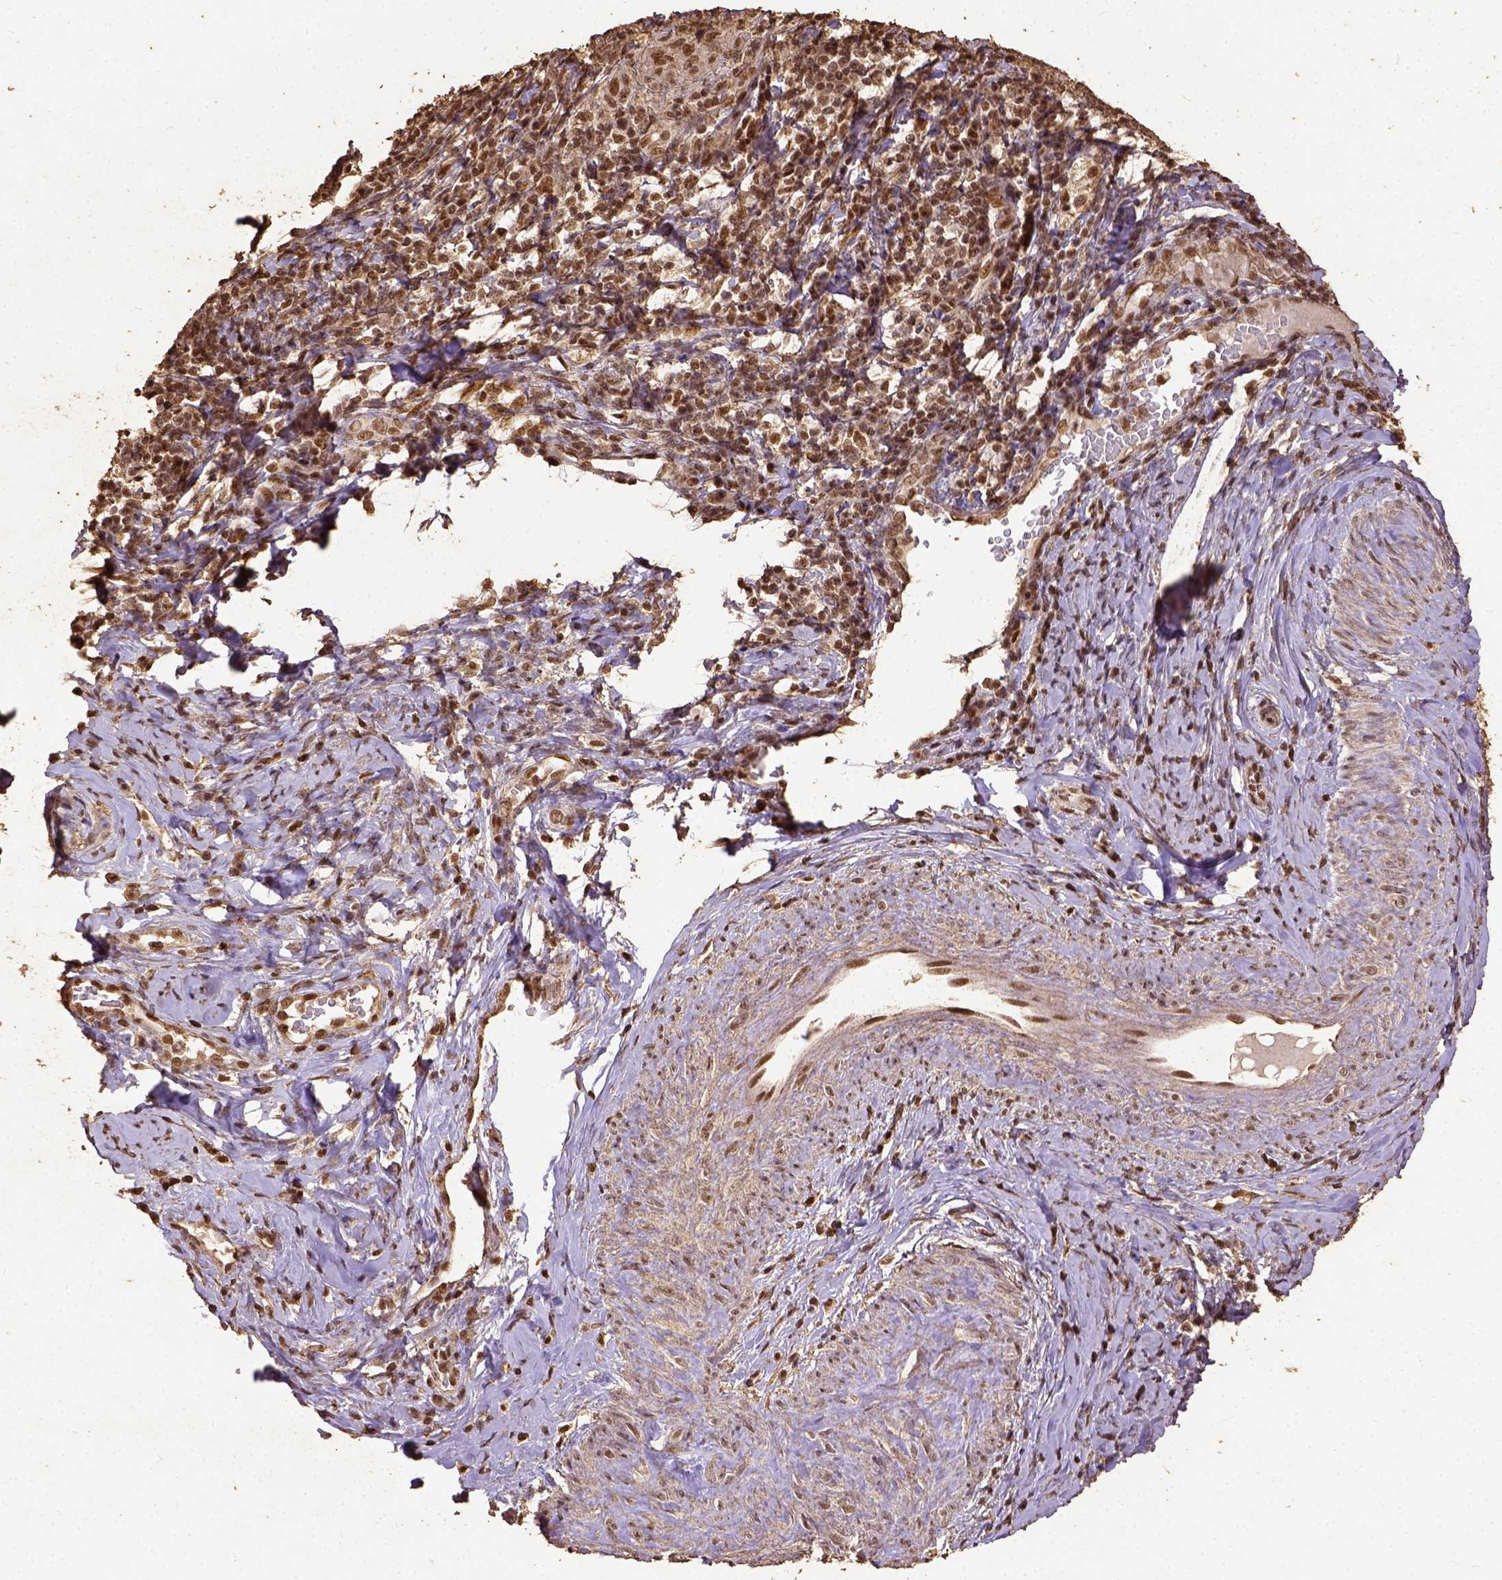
{"staining": {"intensity": "strong", "quantity": ">75%", "location": "nuclear"}, "tissue": "cervical cancer", "cell_type": "Tumor cells", "image_type": "cancer", "snomed": [{"axis": "morphology", "description": "Normal tissue, NOS"}, {"axis": "morphology", "description": "Squamous cell carcinoma, NOS"}, {"axis": "topography", "description": "Cervix"}], "caption": "A high amount of strong nuclear positivity is identified in approximately >75% of tumor cells in squamous cell carcinoma (cervical) tissue.", "gene": "NACC1", "patient": {"sex": "female", "age": 51}}